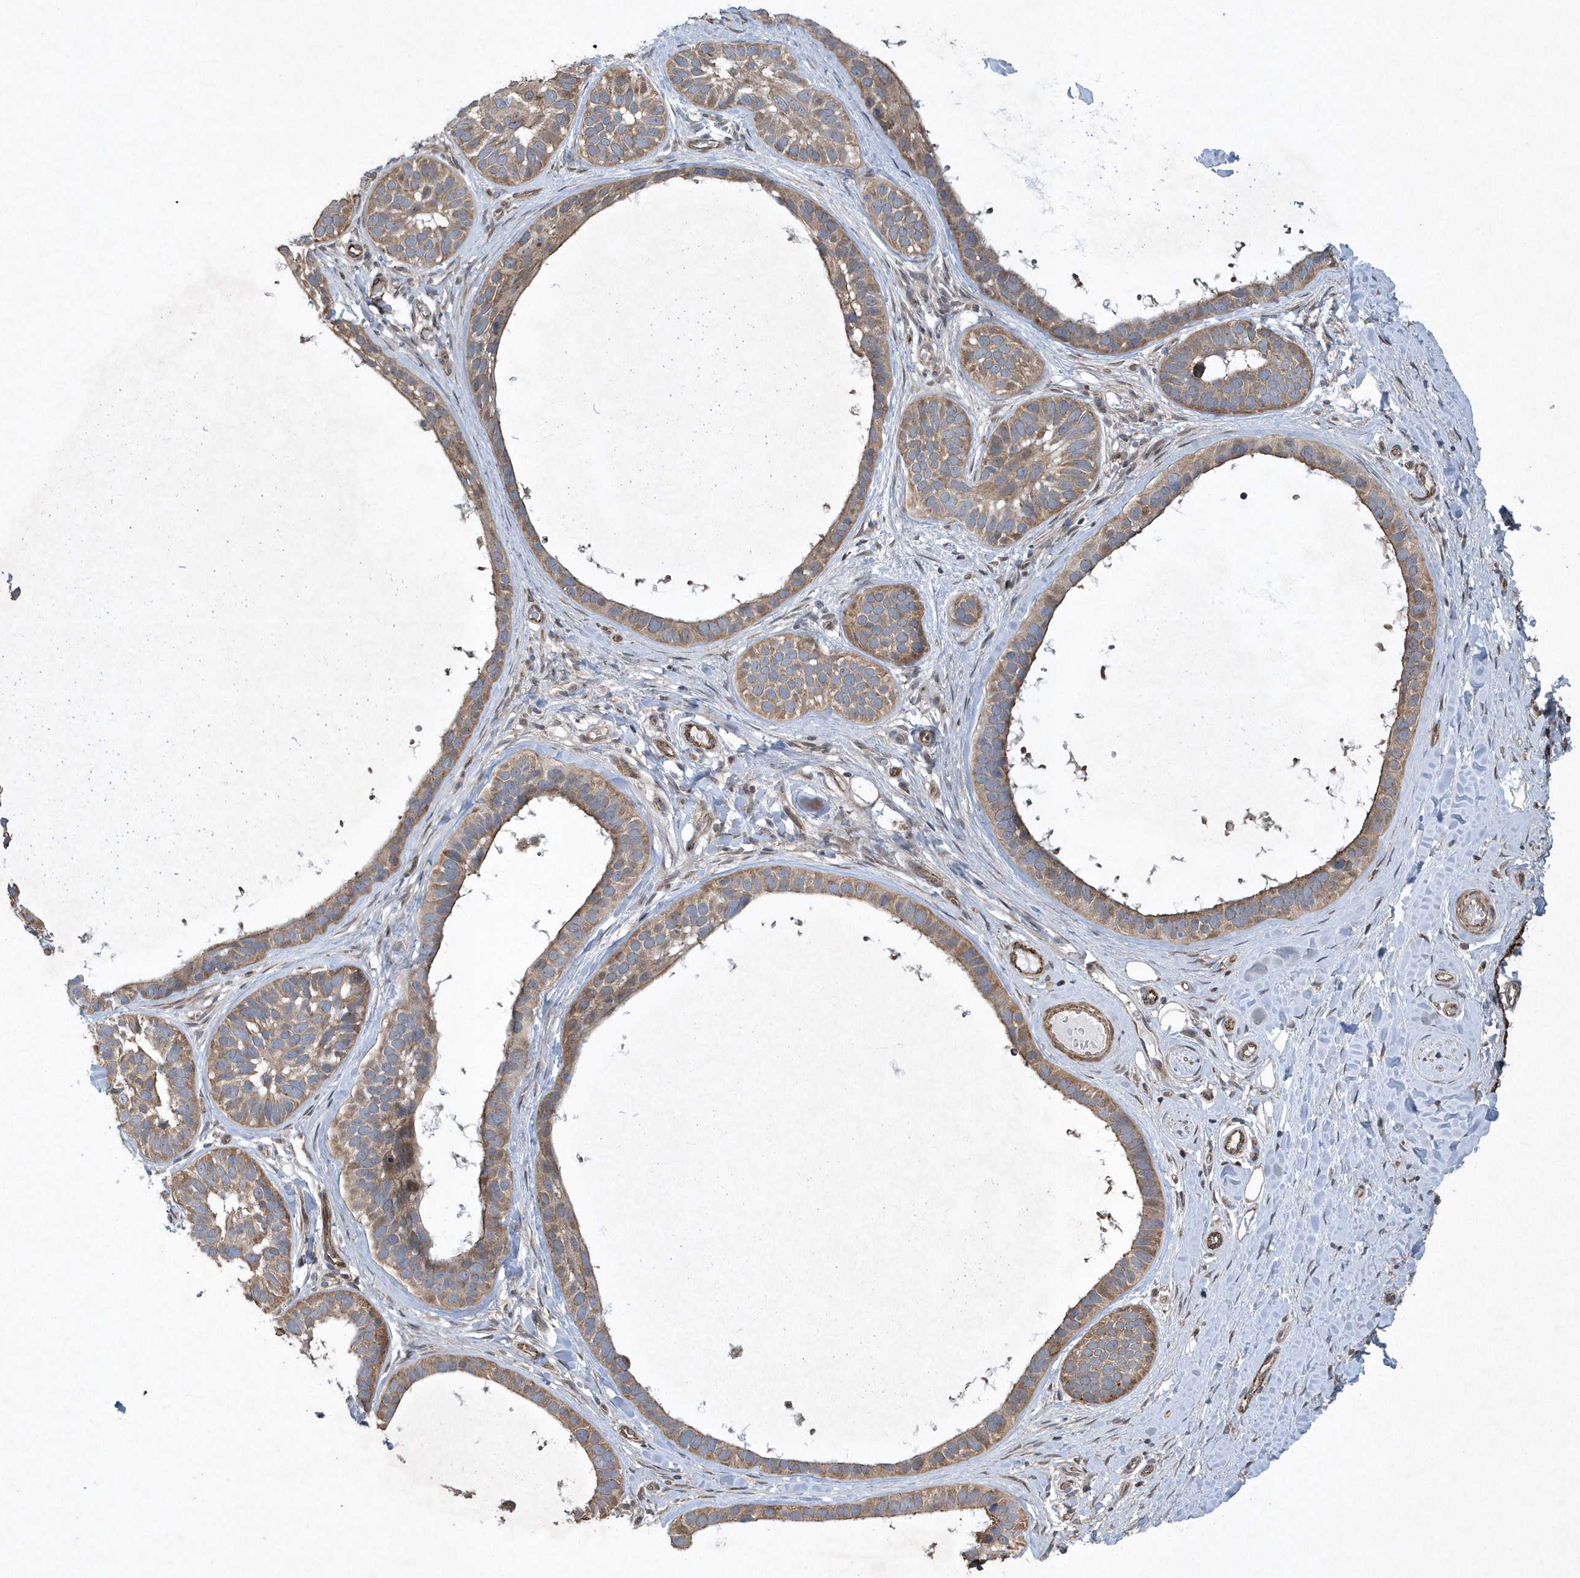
{"staining": {"intensity": "moderate", "quantity": ">75%", "location": "cytoplasmic/membranous"}, "tissue": "skin cancer", "cell_type": "Tumor cells", "image_type": "cancer", "snomed": [{"axis": "morphology", "description": "Basal cell carcinoma"}, {"axis": "topography", "description": "Skin"}], "caption": "Basal cell carcinoma (skin) stained for a protein displays moderate cytoplasmic/membranous positivity in tumor cells.", "gene": "N4BP2", "patient": {"sex": "male", "age": 62}}